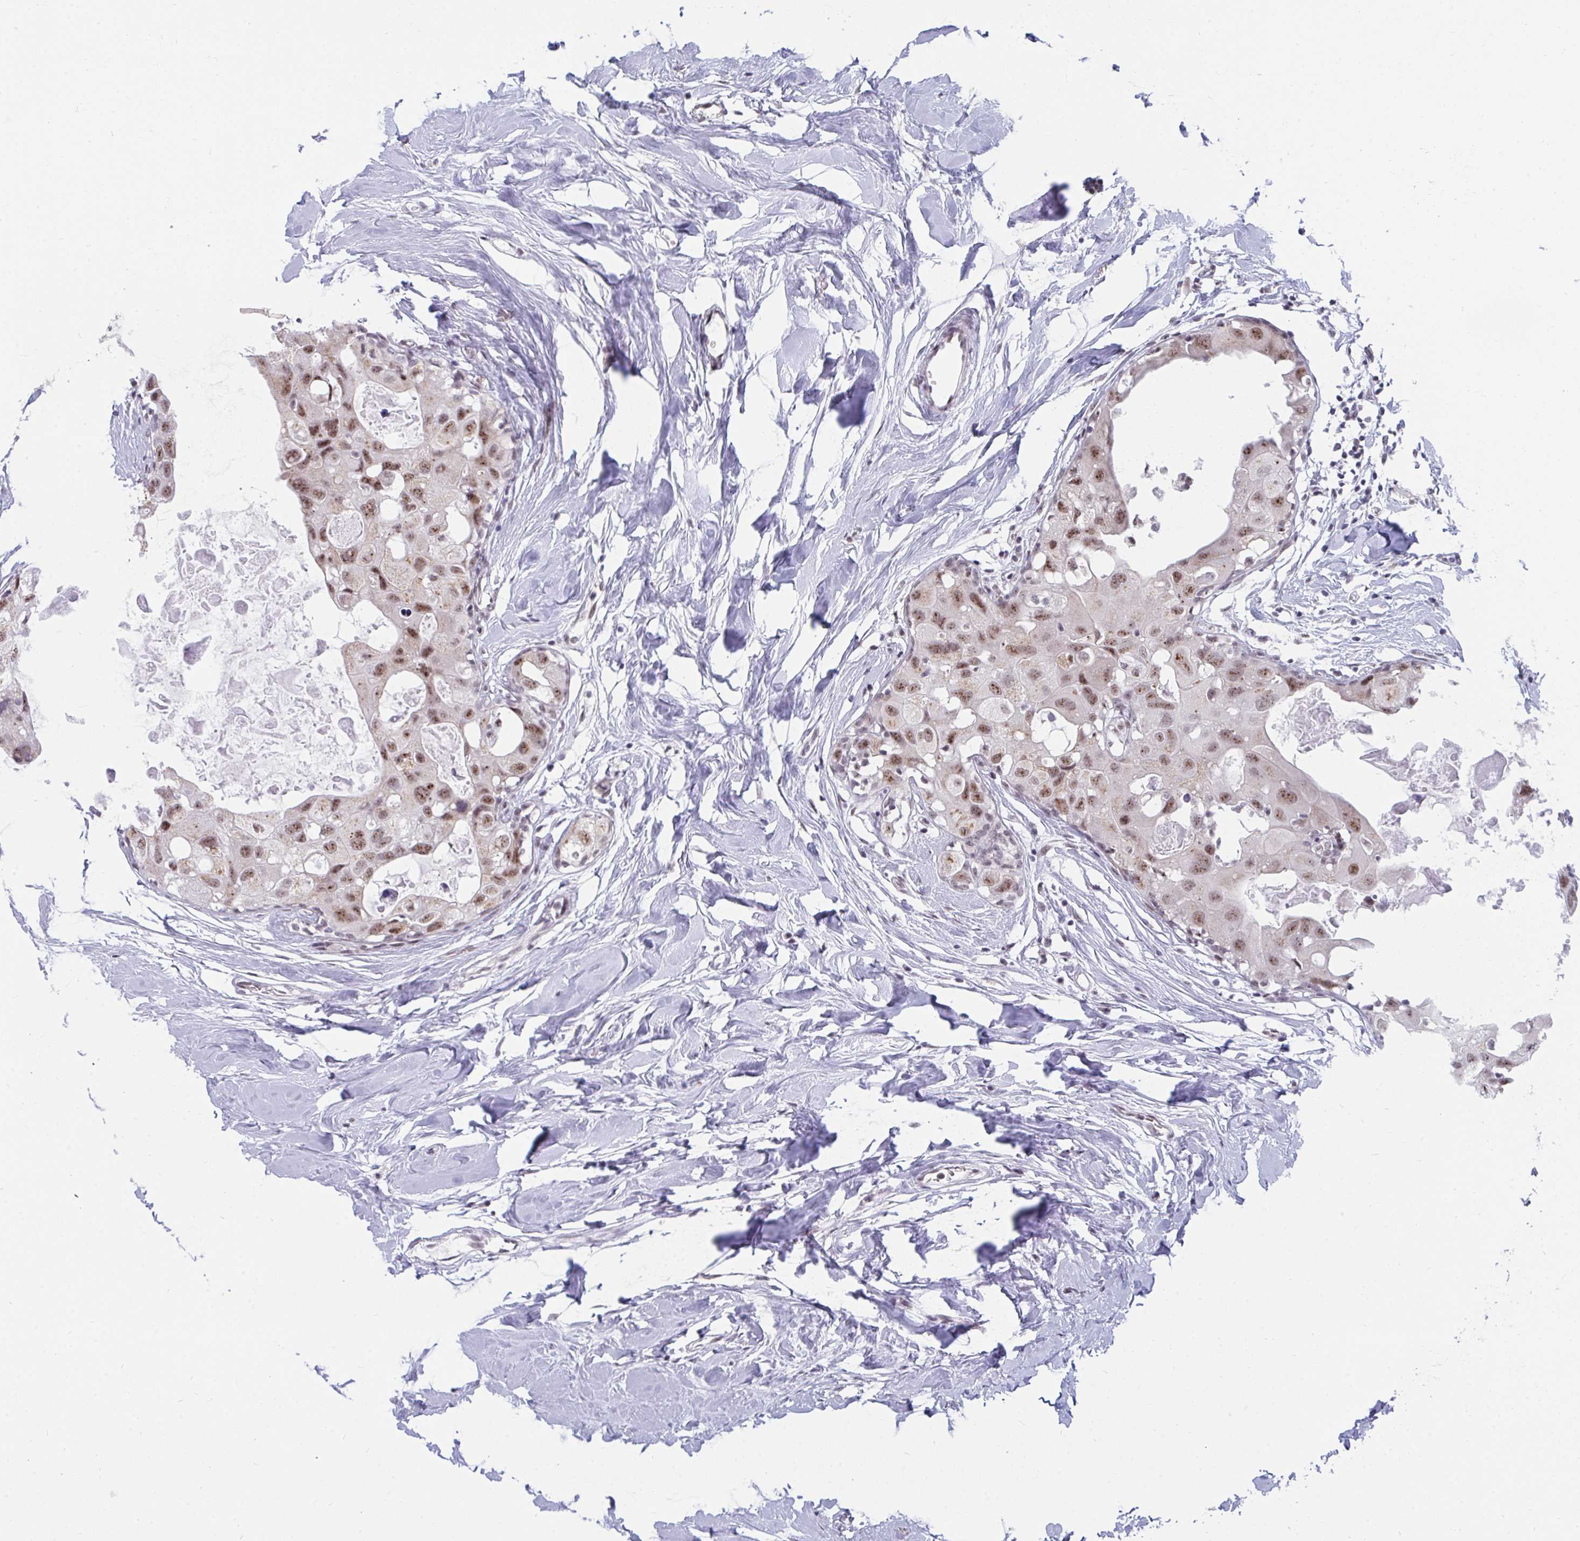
{"staining": {"intensity": "moderate", "quantity": ">75%", "location": "nuclear"}, "tissue": "breast cancer", "cell_type": "Tumor cells", "image_type": "cancer", "snomed": [{"axis": "morphology", "description": "Duct carcinoma"}, {"axis": "topography", "description": "Breast"}], "caption": "Protein expression analysis of human breast cancer reveals moderate nuclear staining in approximately >75% of tumor cells.", "gene": "PRR14", "patient": {"sex": "female", "age": 43}}